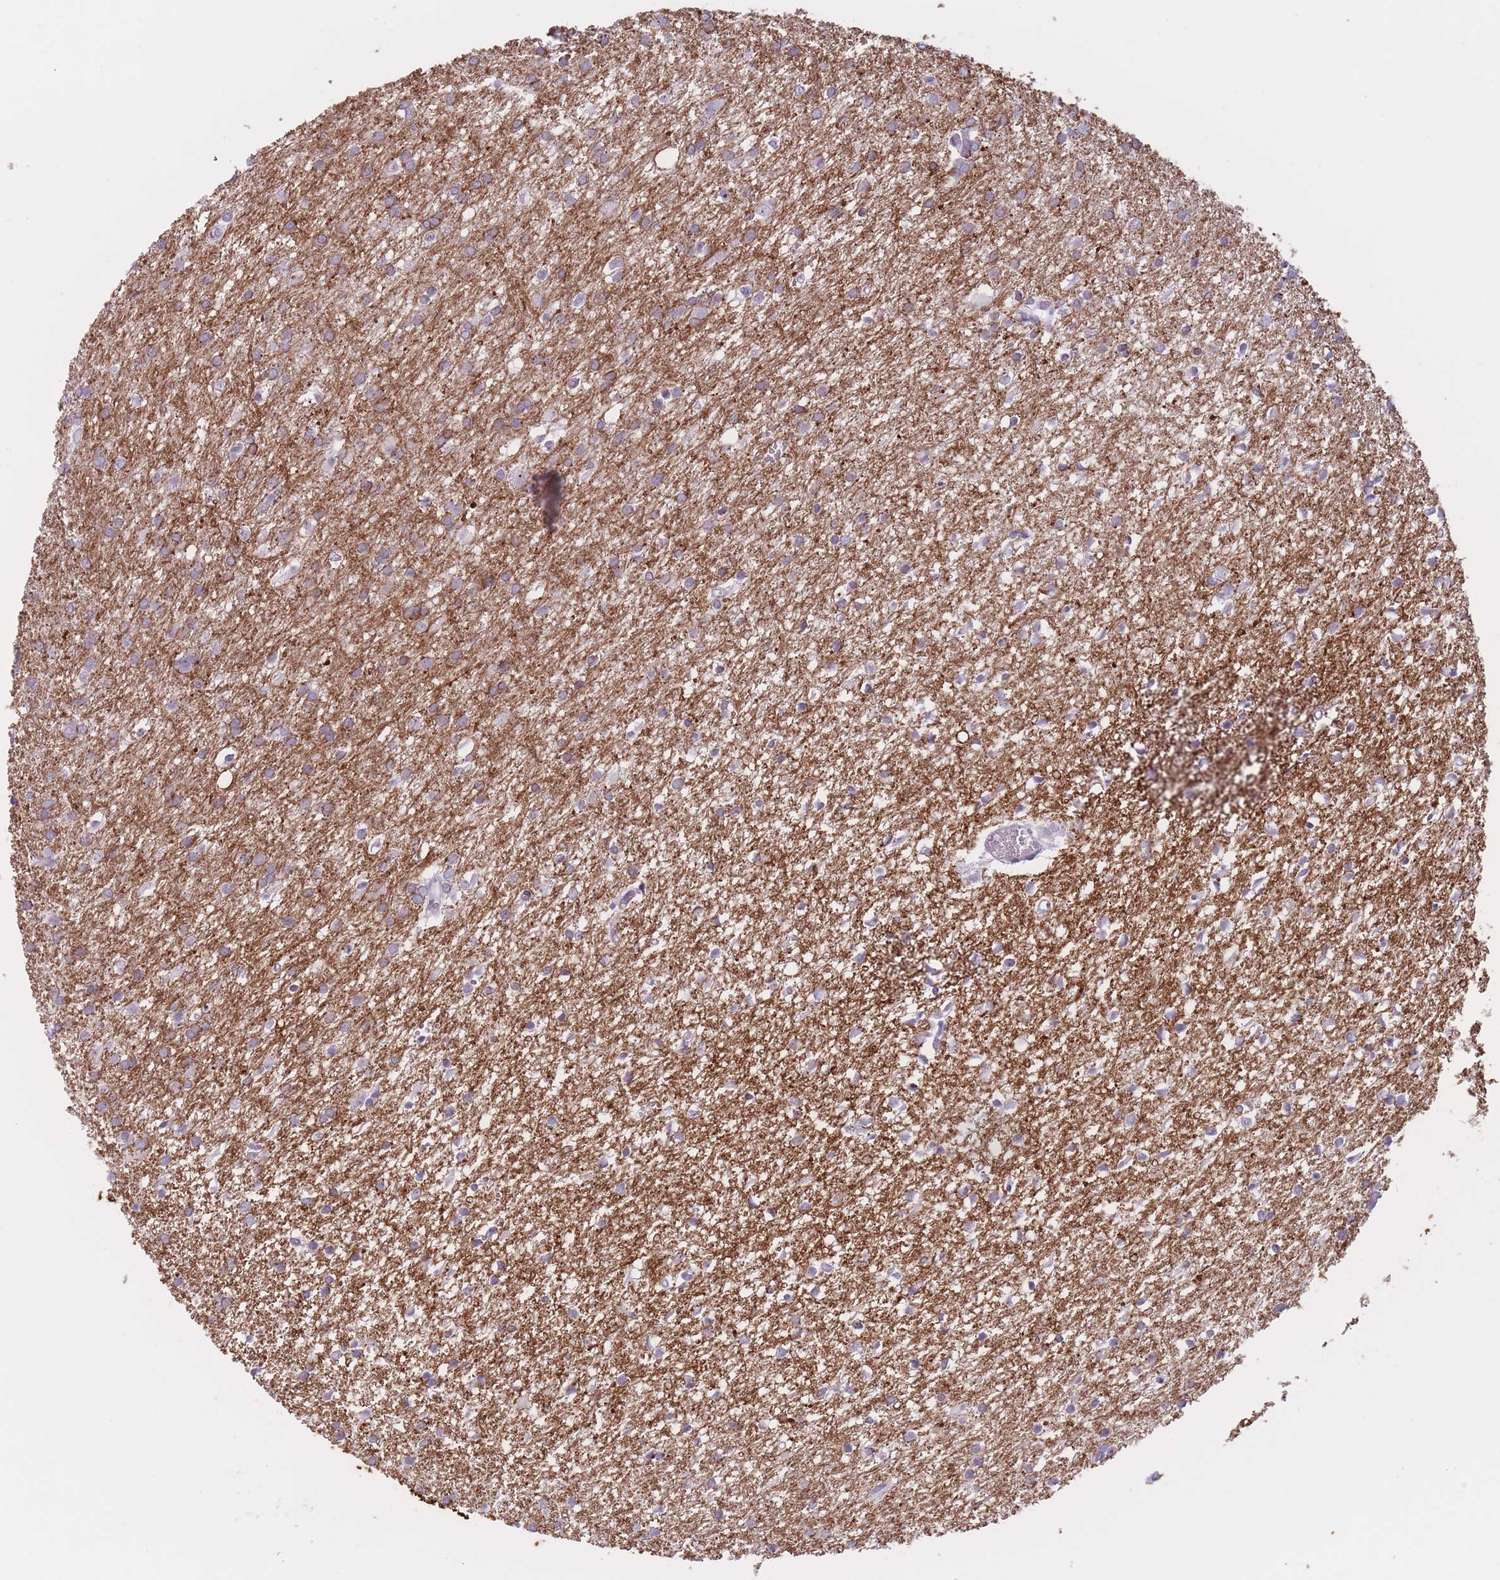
{"staining": {"intensity": "negative", "quantity": "none", "location": "none"}, "tissue": "glioma", "cell_type": "Tumor cells", "image_type": "cancer", "snomed": [{"axis": "morphology", "description": "Glioma, malignant, High grade"}, {"axis": "topography", "description": "Brain"}], "caption": "Immunohistochemistry micrograph of malignant glioma (high-grade) stained for a protein (brown), which reveals no staining in tumor cells.", "gene": "PNMA3", "patient": {"sex": "female", "age": 50}}